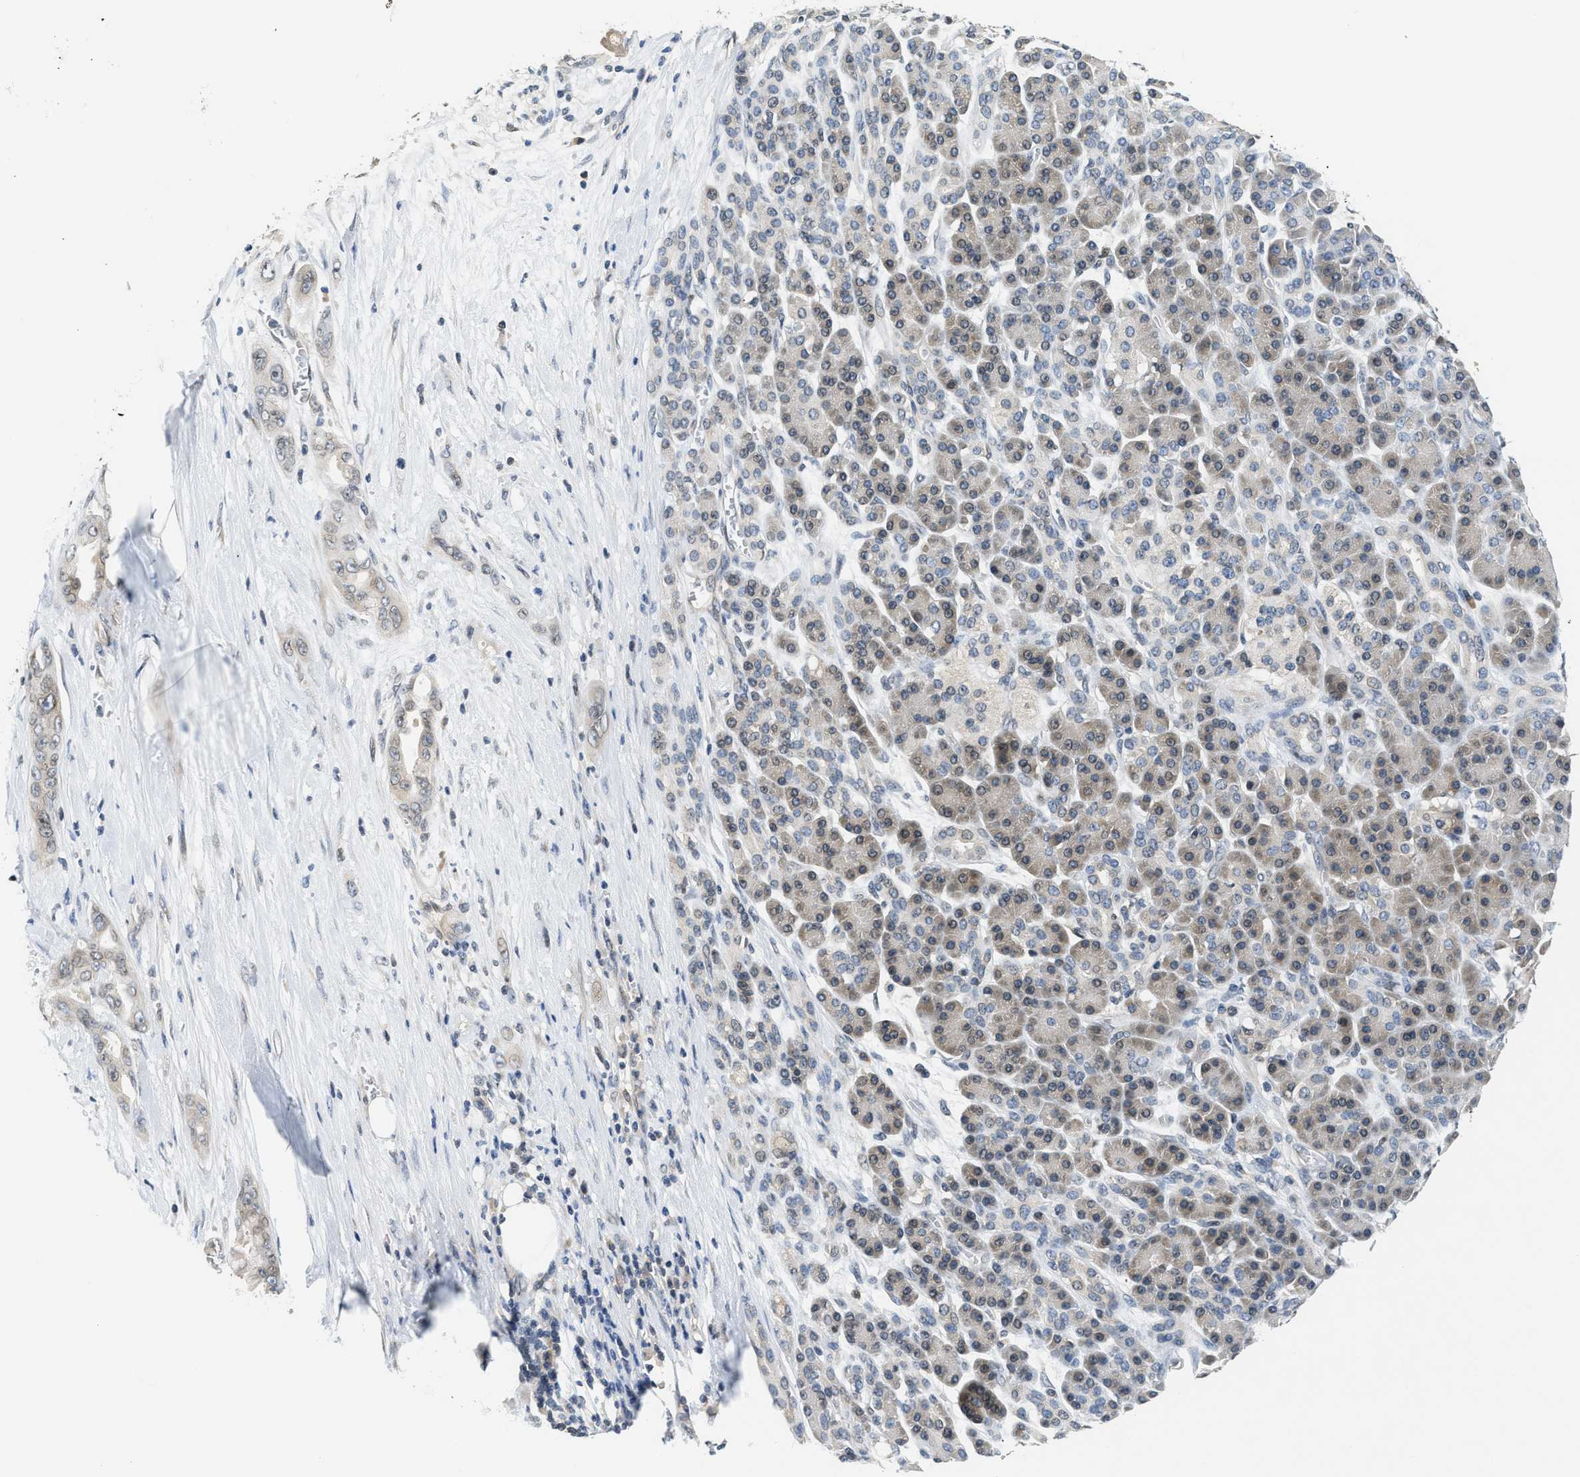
{"staining": {"intensity": "negative", "quantity": "none", "location": "none"}, "tissue": "pancreatic cancer", "cell_type": "Tumor cells", "image_type": "cancer", "snomed": [{"axis": "morphology", "description": "Adenocarcinoma, NOS"}, {"axis": "topography", "description": "Pancreas"}], "caption": "Protein analysis of pancreatic adenocarcinoma demonstrates no significant expression in tumor cells.", "gene": "RAB29", "patient": {"sex": "male", "age": 59}}